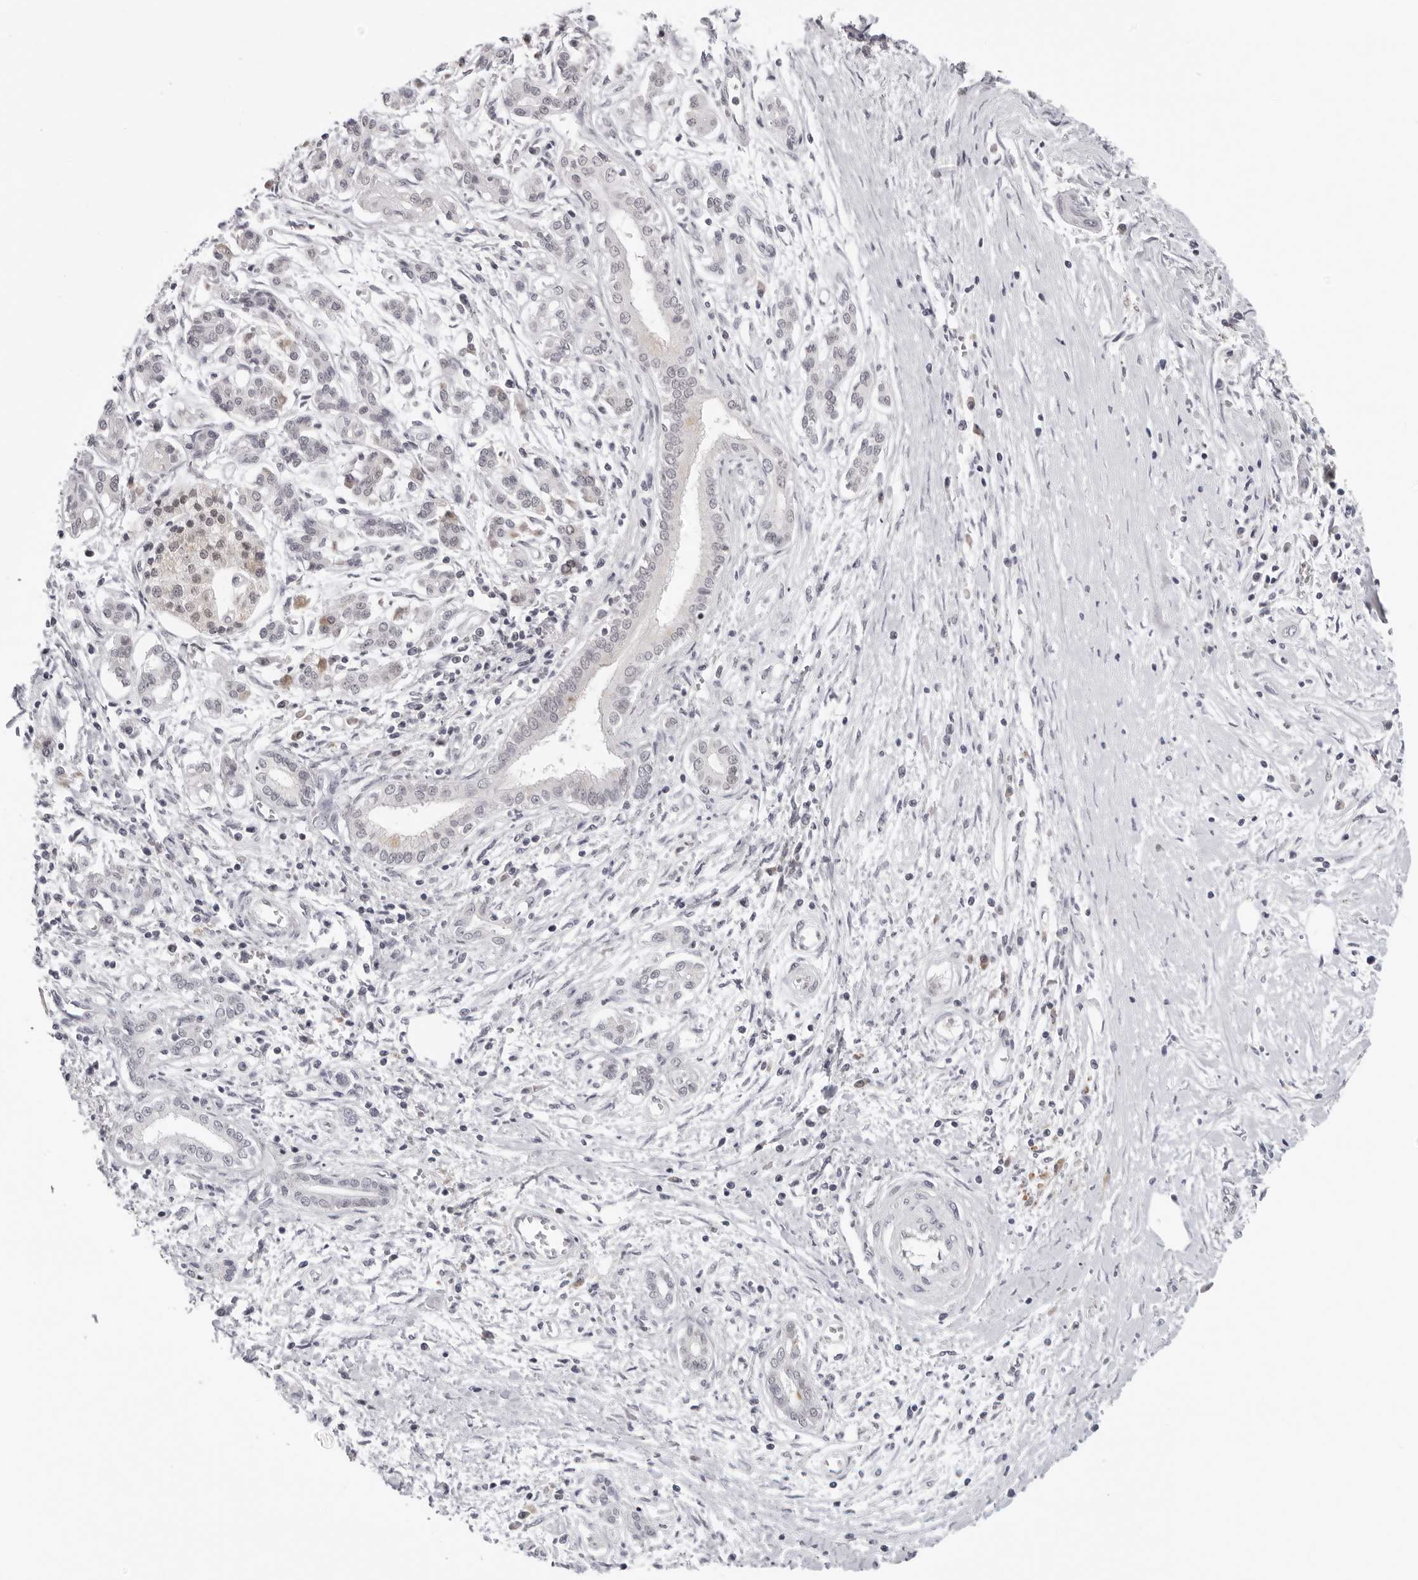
{"staining": {"intensity": "negative", "quantity": "none", "location": "none"}, "tissue": "pancreatic cancer", "cell_type": "Tumor cells", "image_type": "cancer", "snomed": [{"axis": "morphology", "description": "Adenocarcinoma, NOS"}, {"axis": "topography", "description": "Pancreas"}], "caption": "DAB (3,3'-diaminobenzidine) immunohistochemical staining of human adenocarcinoma (pancreatic) shows no significant staining in tumor cells. Brightfield microscopy of immunohistochemistry stained with DAB (brown) and hematoxylin (blue), captured at high magnification.", "gene": "PRUNE1", "patient": {"sex": "male", "age": 58}}